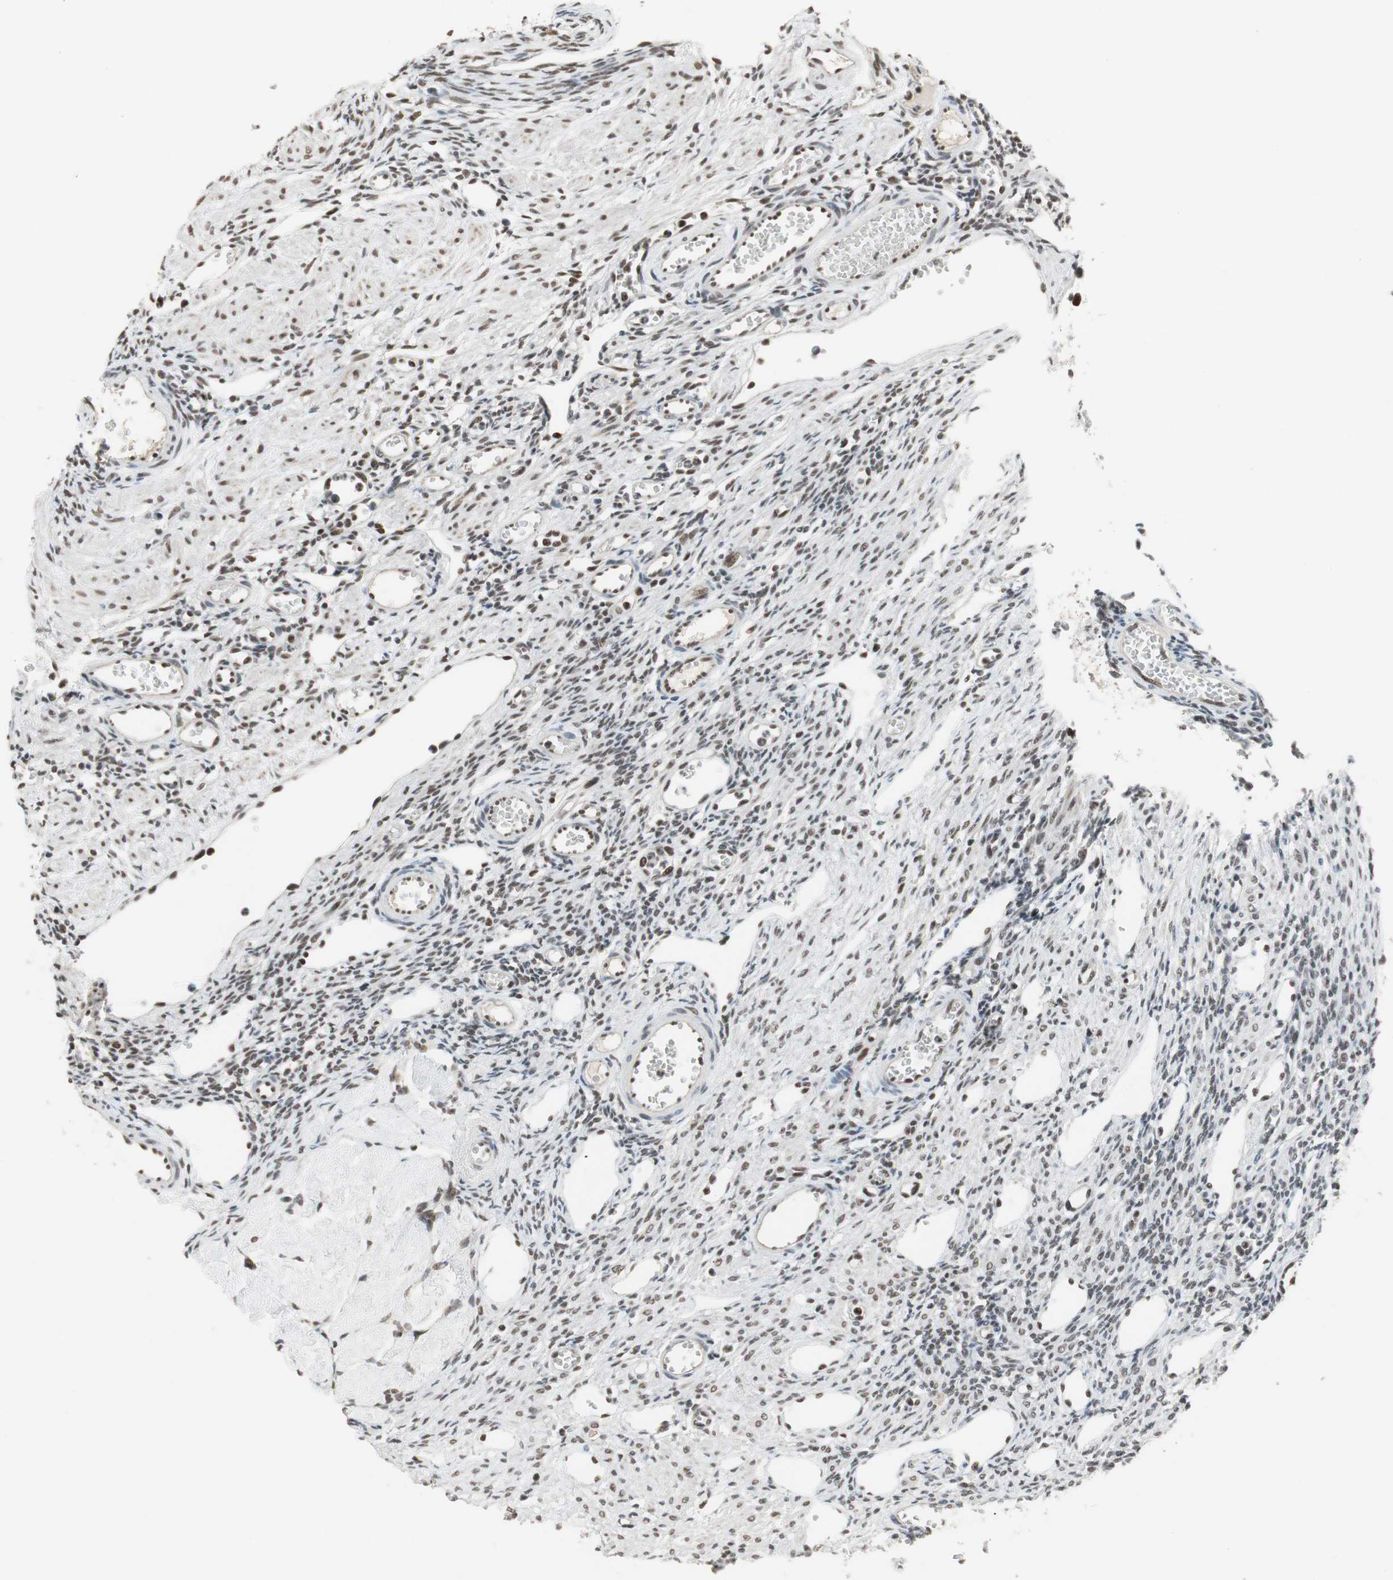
{"staining": {"intensity": "moderate", "quantity": ">75%", "location": "nuclear"}, "tissue": "ovary", "cell_type": "Ovarian stroma cells", "image_type": "normal", "snomed": [{"axis": "morphology", "description": "Normal tissue, NOS"}, {"axis": "topography", "description": "Ovary"}], "caption": "This is a micrograph of immunohistochemistry (IHC) staining of normal ovary, which shows moderate staining in the nuclear of ovarian stroma cells.", "gene": "RTF1", "patient": {"sex": "female", "age": 33}}